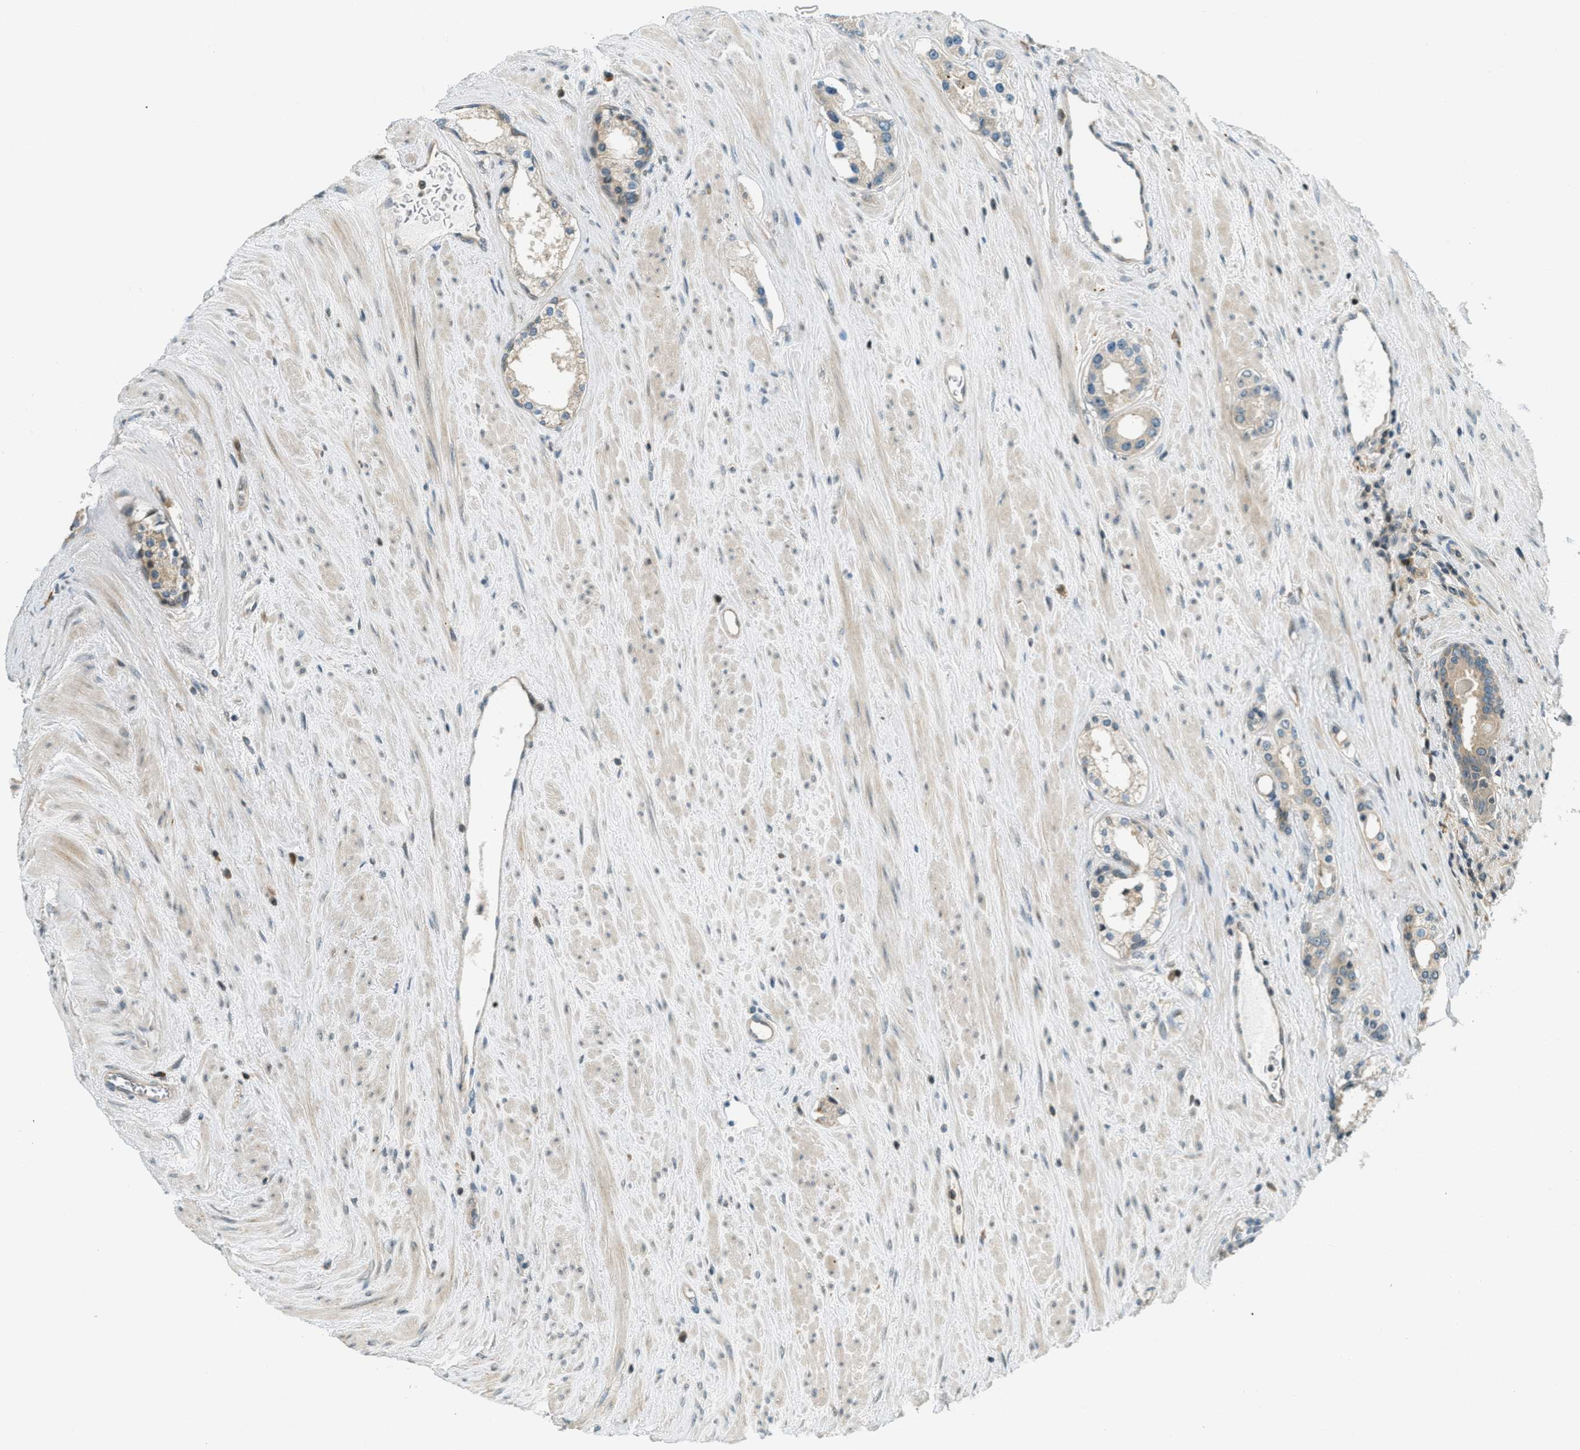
{"staining": {"intensity": "weak", "quantity": "<25%", "location": "cytoplasmic/membranous"}, "tissue": "prostate cancer", "cell_type": "Tumor cells", "image_type": "cancer", "snomed": [{"axis": "morphology", "description": "Adenocarcinoma, High grade"}, {"axis": "topography", "description": "Prostate"}], "caption": "Immunohistochemistry (IHC) image of human high-grade adenocarcinoma (prostate) stained for a protein (brown), which shows no positivity in tumor cells.", "gene": "PTPN23", "patient": {"sex": "male", "age": 71}}